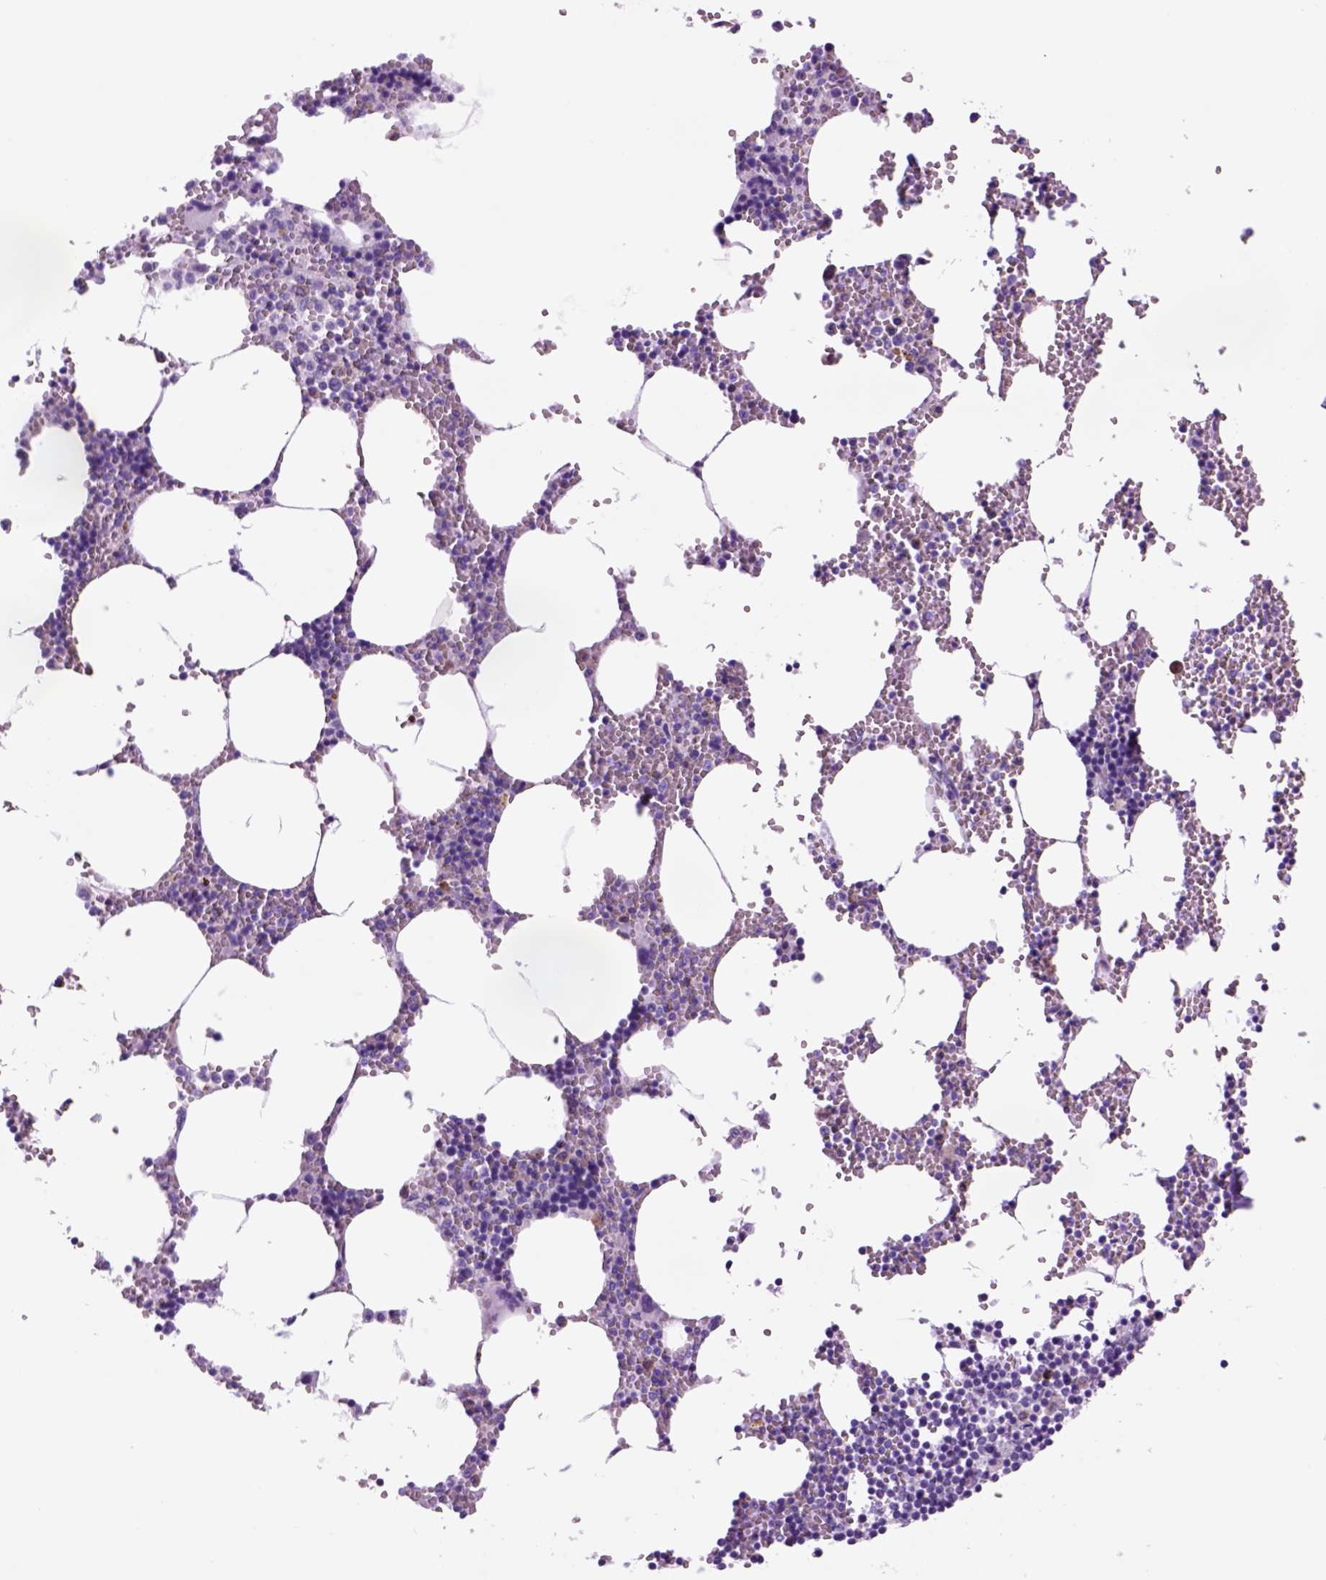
{"staining": {"intensity": "negative", "quantity": "none", "location": "none"}, "tissue": "bone marrow", "cell_type": "Hematopoietic cells", "image_type": "normal", "snomed": [{"axis": "morphology", "description": "Normal tissue, NOS"}, {"axis": "topography", "description": "Bone marrow"}], "caption": "Human bone marrow stained for a protein using immunohistochemistry (IHC) reveals no expression in hematopoietic cells.", "gene": "HHIPL2", "patient": {"sex": "male", "age": 54}}